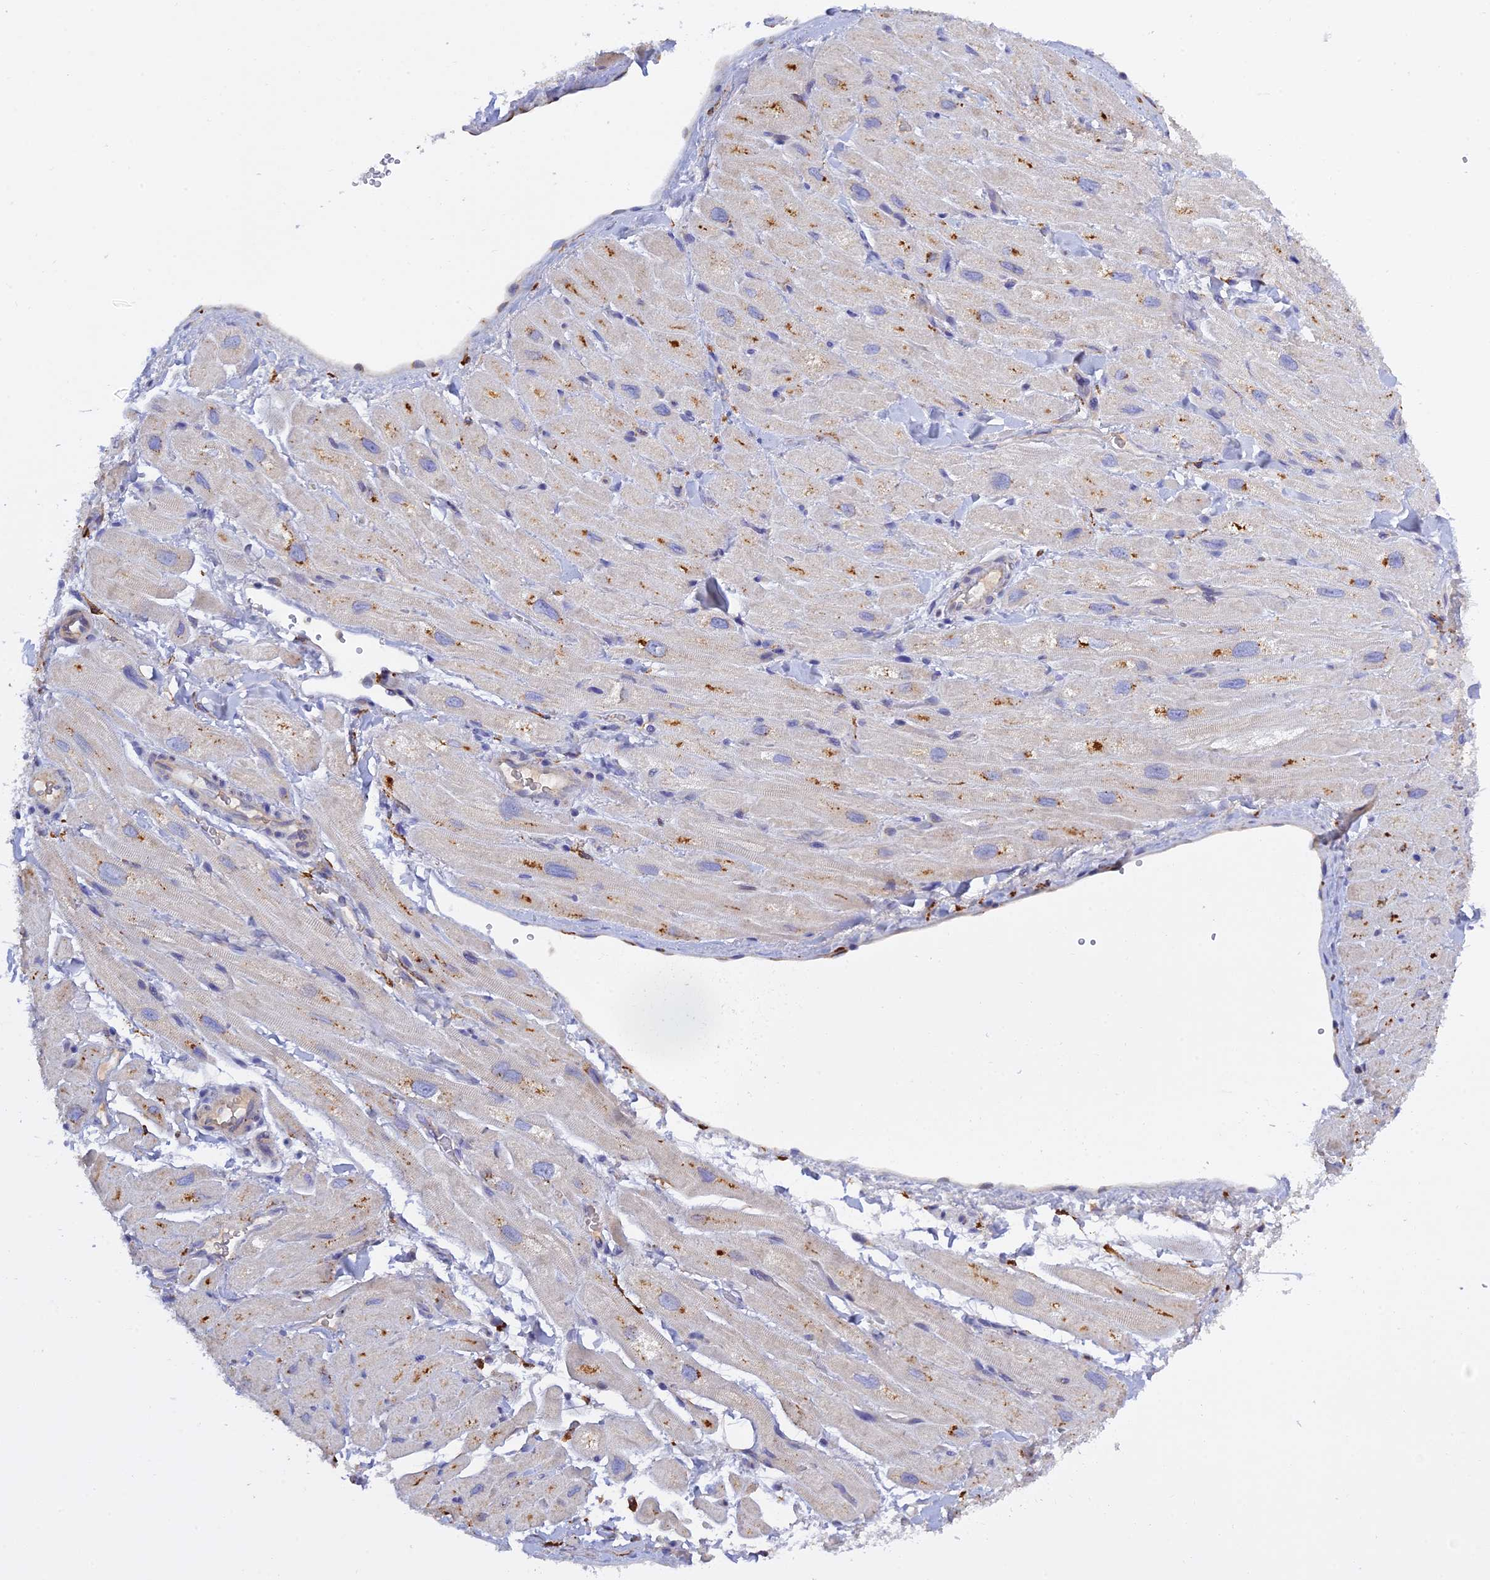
{"staining": {"intensity": "moderate", "quantity": "<25%", "location": "cytoplasmic/membranous"}, "tissue": "heart muscle", "cell_type": "Cardiomyocytes", "image_type": "normal", "snomed": [{"axis": "morphology", "description": "Normal tissue, NOS"}, {"axis": "topography", "description": "Heart"}], "caption": "Cardiomyocytes demonstrate moderate cytoplasmic/membranous expression in about <25% of cells in normal heart muscle. The staining is performed using DAB (3,3'-diaminobenzidine) brown chromogen to label protein expression. The nuclei are counter-stained blue using hematoxylin.", "gene": "RPGRIP1L", "patient": {"sex": "male", "age": 65}}